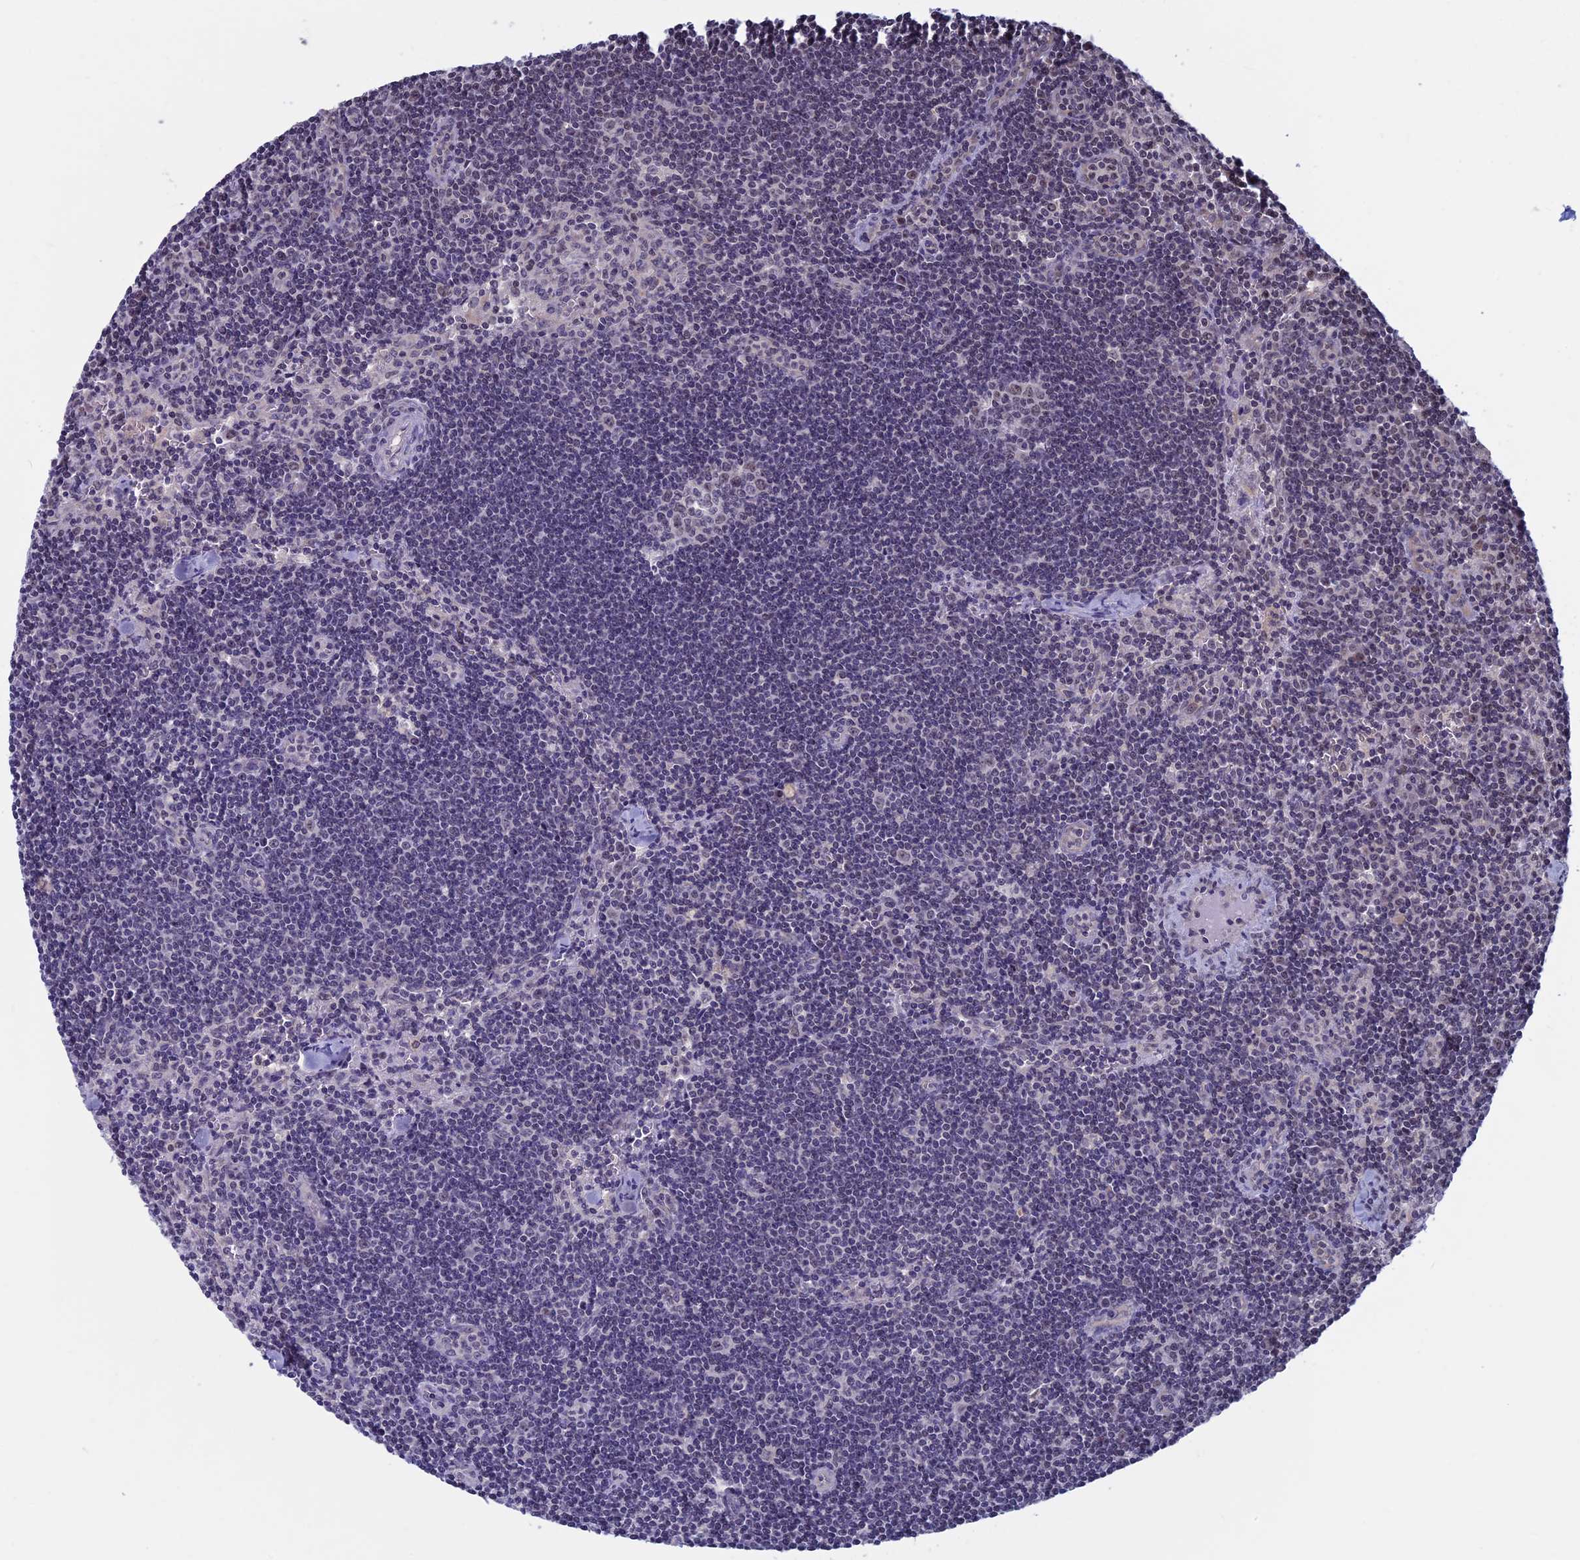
{"staining": {"intensity": "weak", "quantity": "25%-75%", "location": "nuclear"}, "tissue": "lymph node", "cell_type": "Germinal center cells", "image_type": "normal", "snomed": [{"axis": "morphology", "description": "Normal tissue, NOS"}, {"axis": "topography", "description": "Lymph node"}], "caption": "A low amount of weak nuclear staining is present in about 25%-75% of germinal center cells in normal lymph node.", "gene": "SPIRE1", "patient": {"sex": "female", "age": 32}}